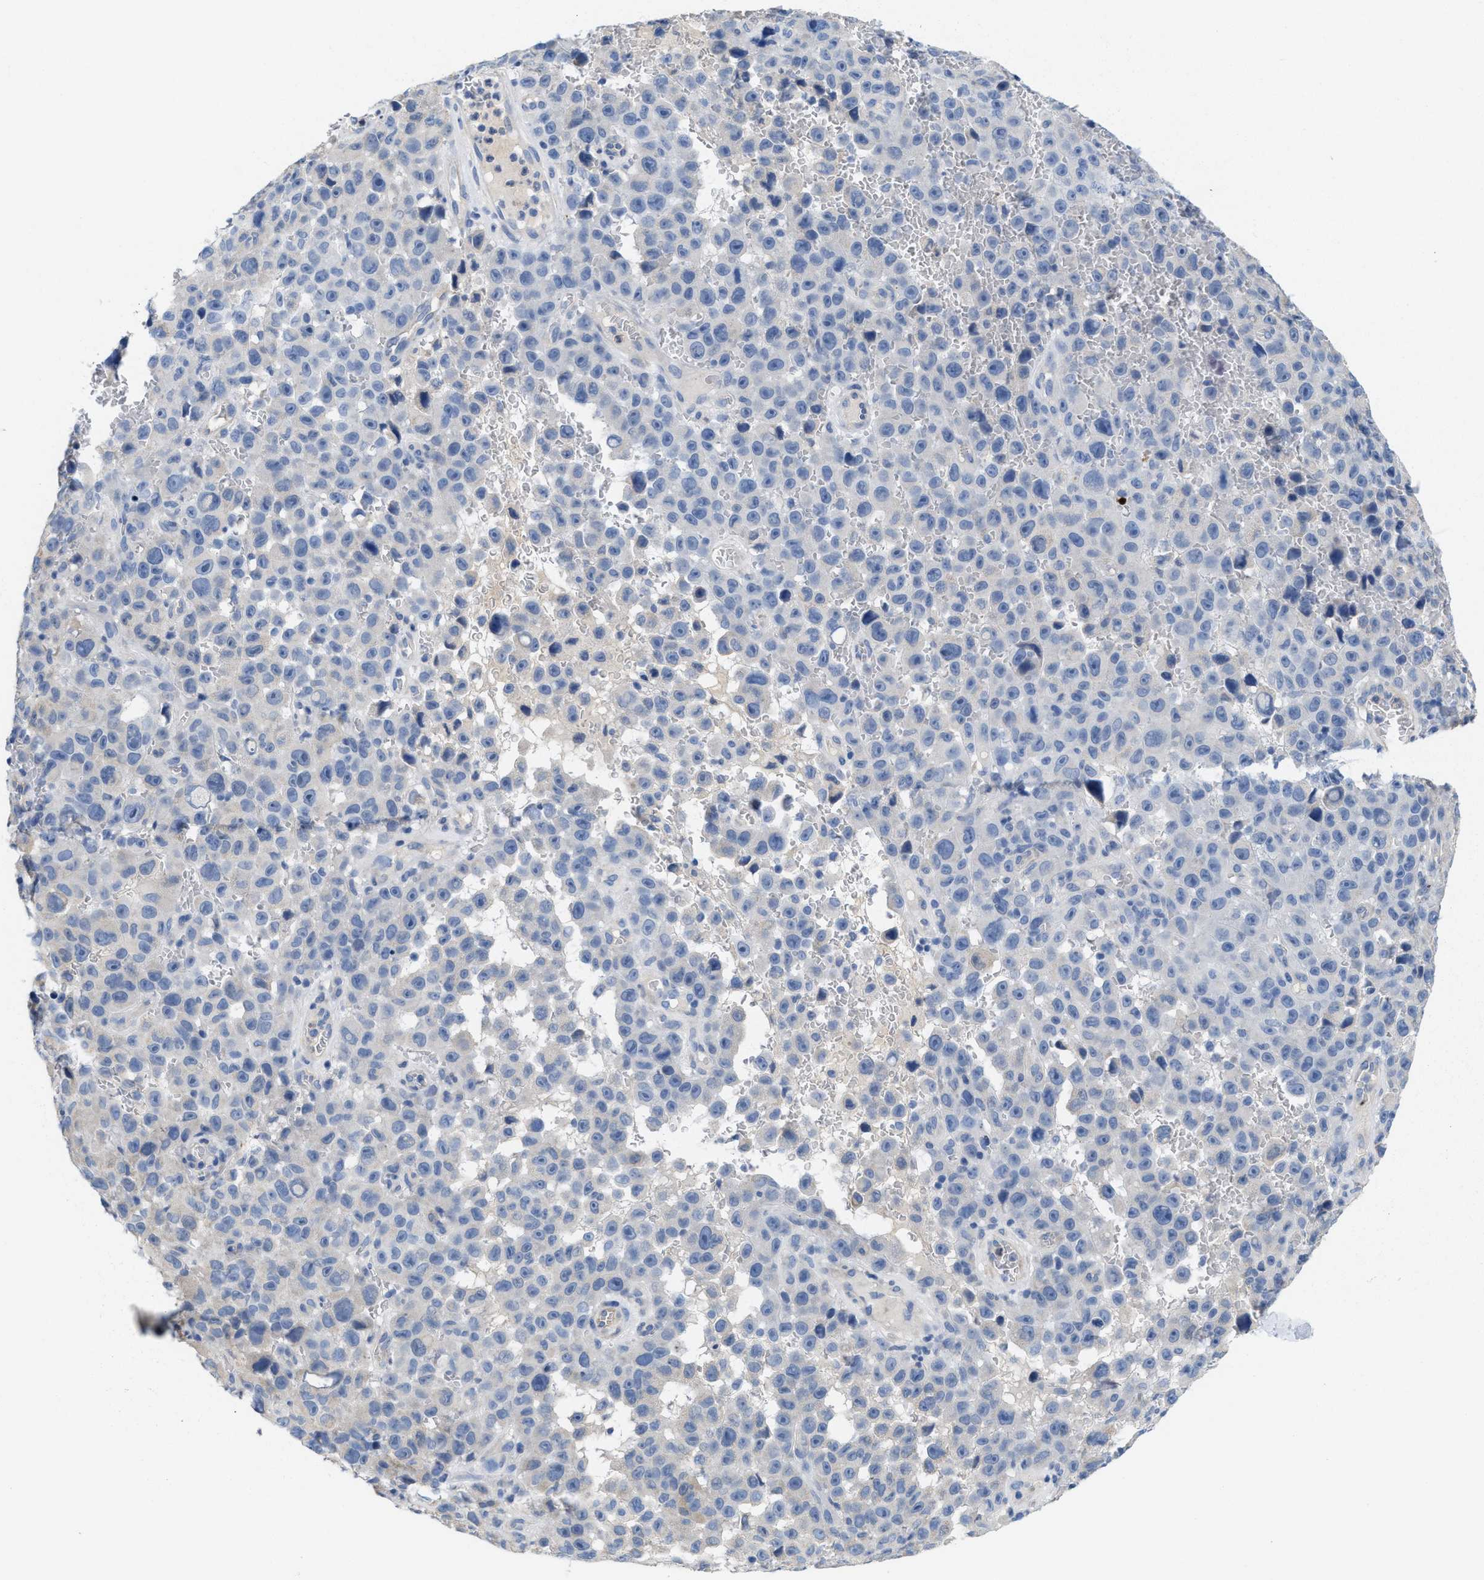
{"staining": {"intensity": "negative", "quantity": "none", "location": "none"}, "tissue": "melanoma", "cell_type": "Tumor cells", "image_type": "cancer", "snomed": [{"axis": "morphology", "description": "Malignant melanoma, NOS"}, {"axis": "topography", "description": "Skin"}], "caption": "IHC micrograph of human malignant melanoma stained for a protein (brown), which demonstrates no staining in tumor cells.", "gene": "CPA2", "patient": {"sex": "female", "age": 82}}